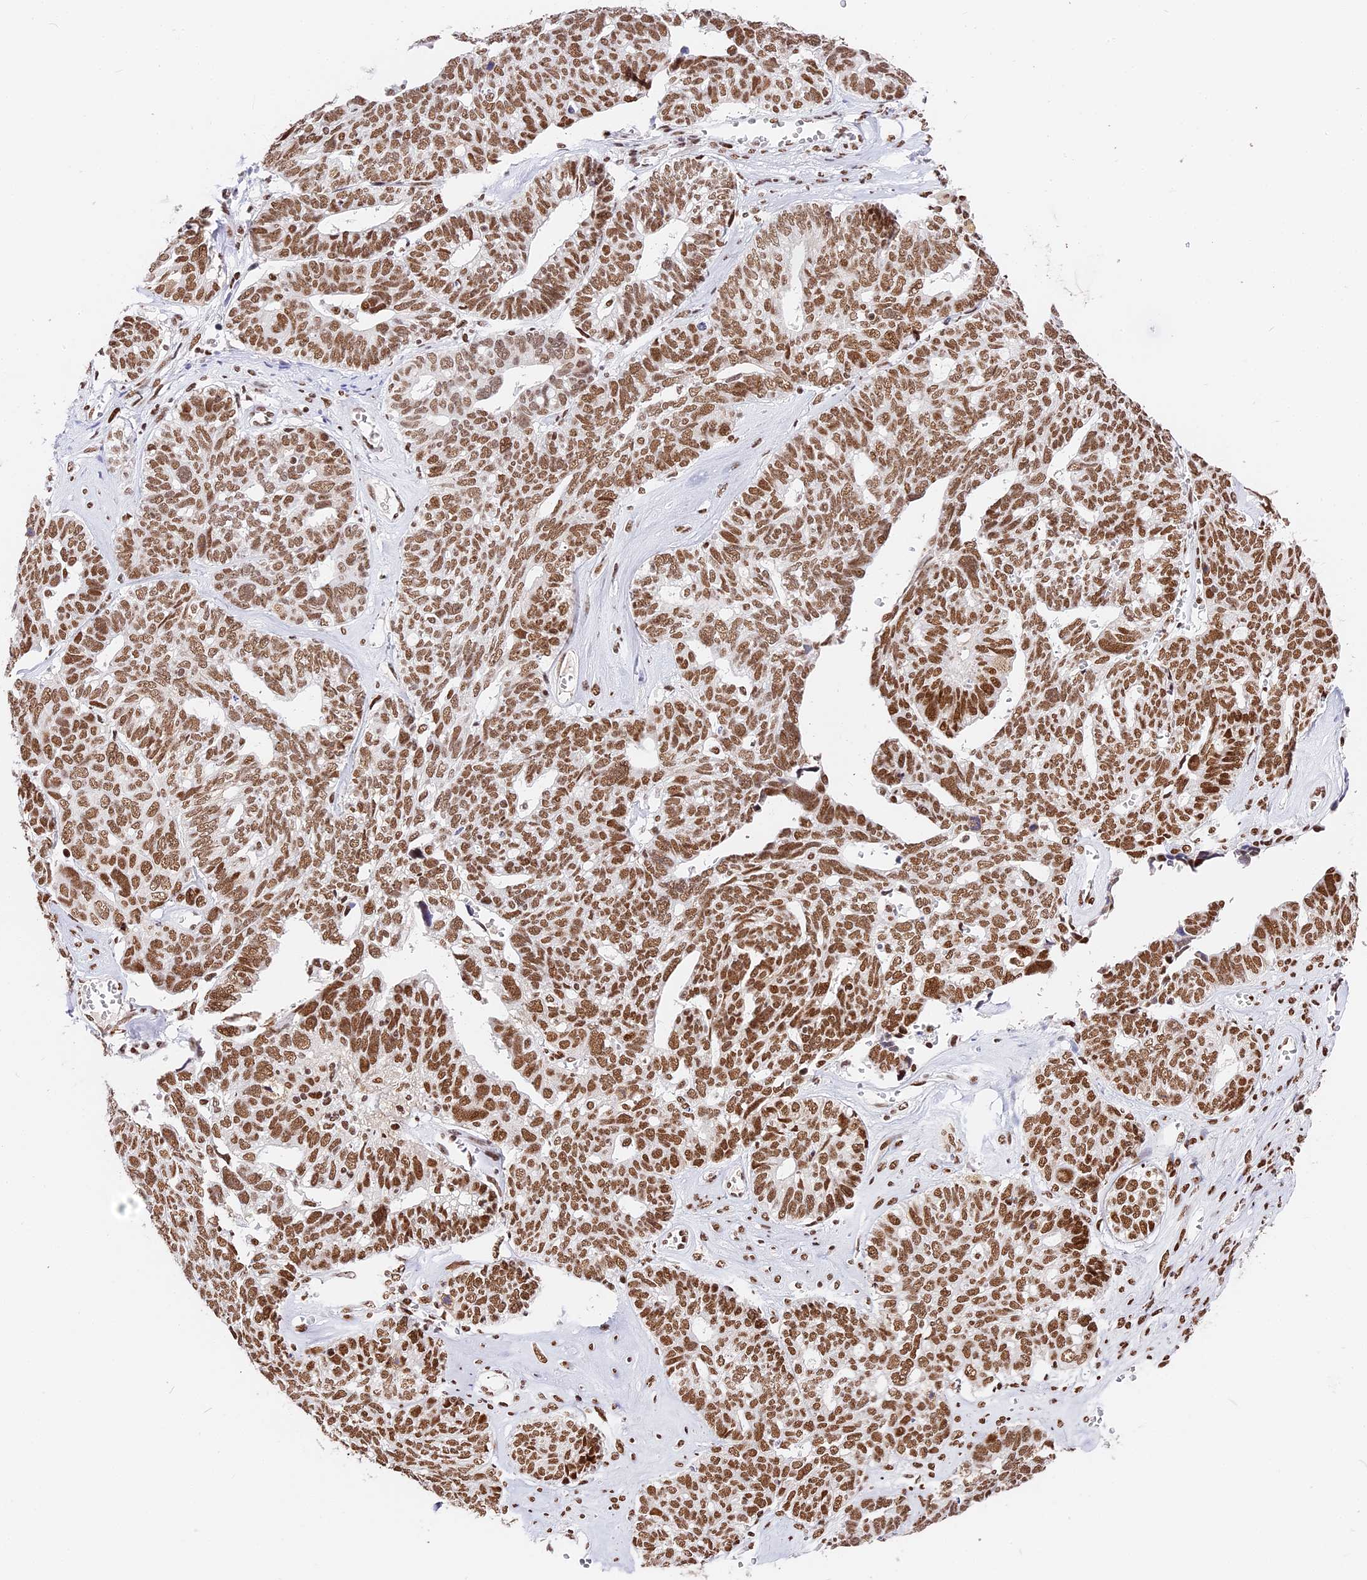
{"staining": {"intensity": "moderate", "quantity": ">75%", "location": "nuclear"}, "tissue": "ovarian cancer", "cell_type": "Tumor cells", "image_type": "cancer", "snomed": [{"axis": "morphology", "description": "Cystadenocarcinoma, serous, NOS"}, {"axis": "topography", "description": "Ovary"}], "caption": "About >75% of tumor cells in serous cystadenocarcinoma (ovarian) reveal moderate nuclear protein expression as visualized by brown immunohistochemical staining.", "gene": "SBNO1", "patient": {"sex": "female", "age": 79}}